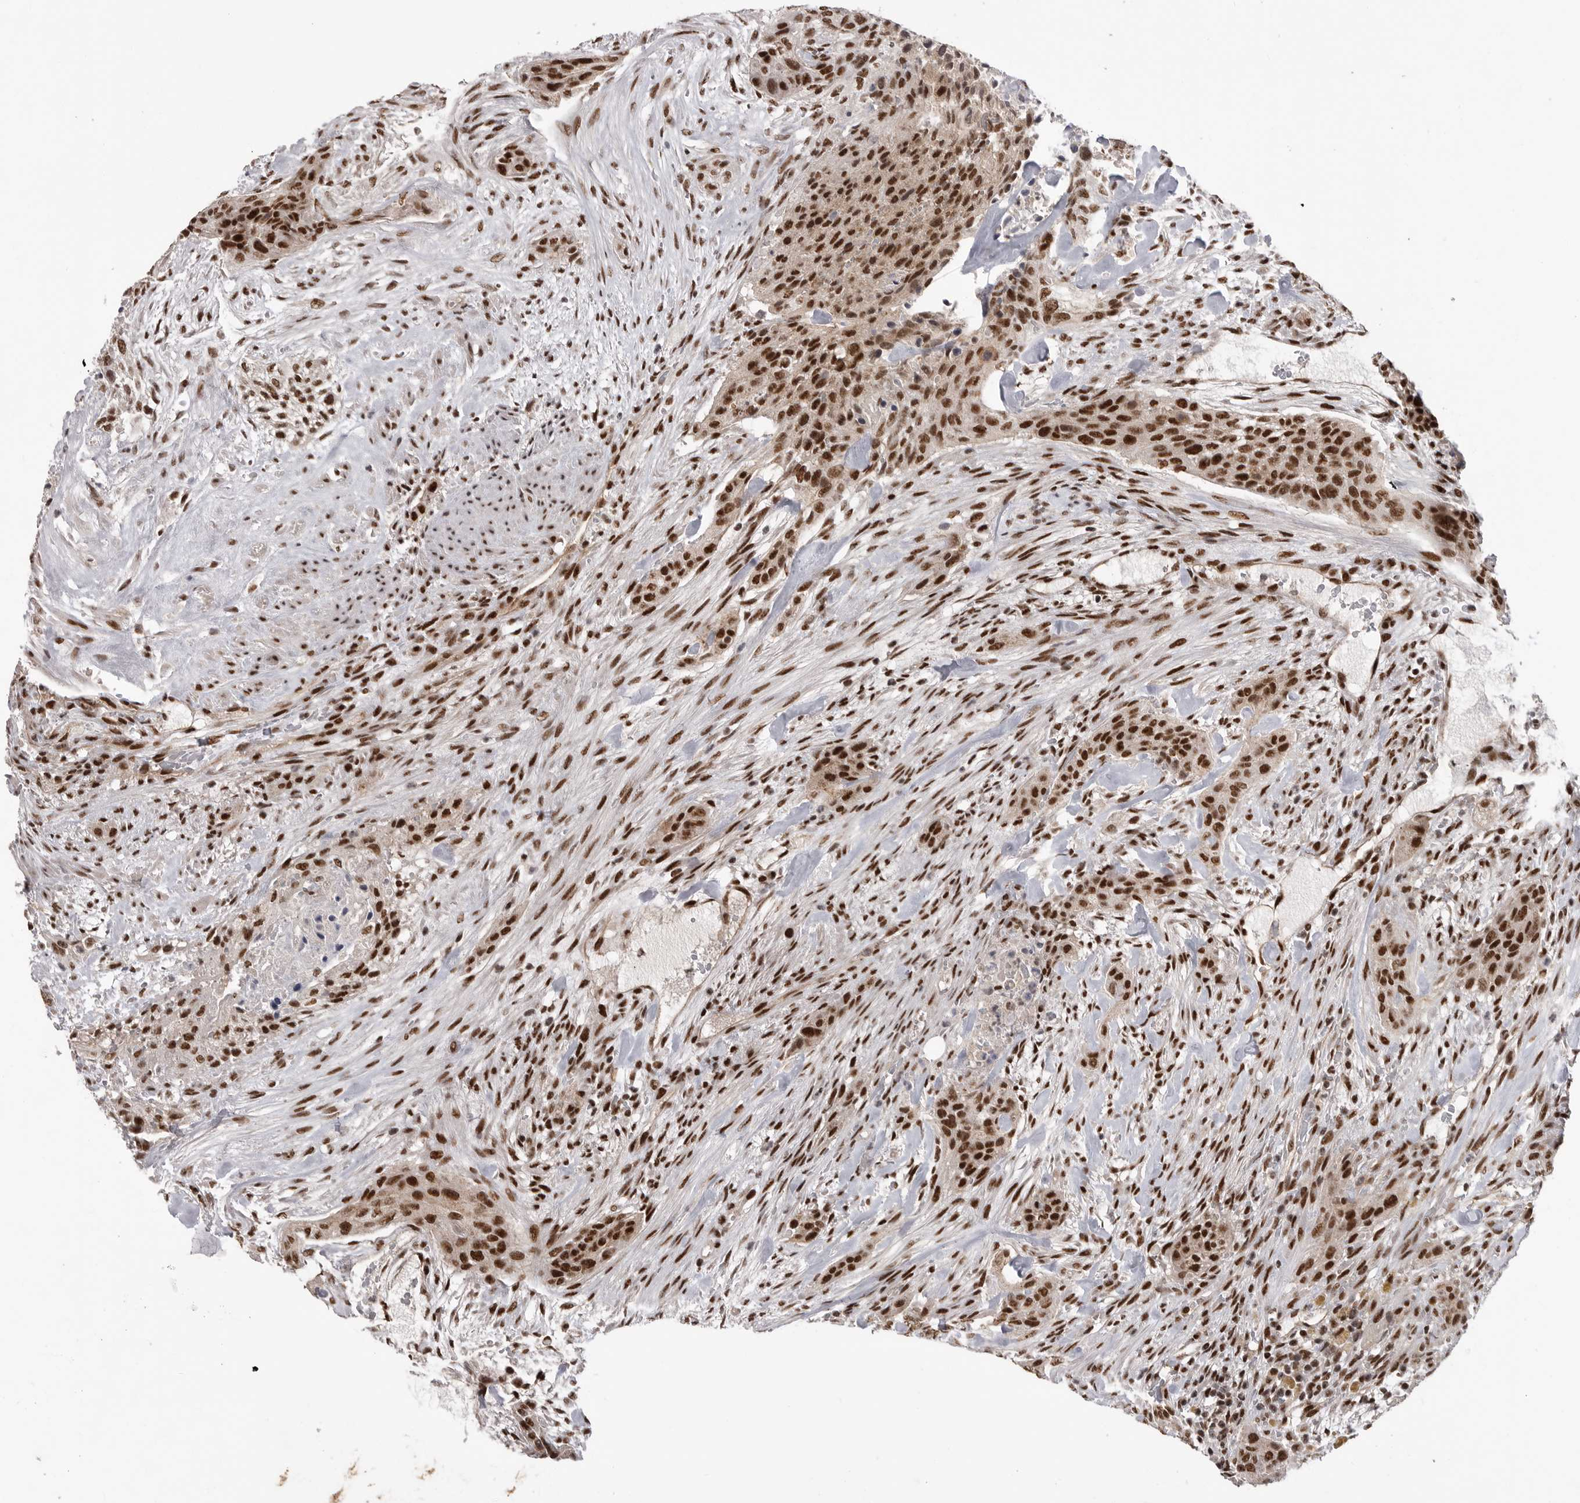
{"staining": {"intensity": "strong", "quantity": ">75%", "location": "nuclear"}, "tissue": "urothelial cancer", "cell_type": "Tumor cells", "image_type": "cancer", "snomed": [{"axis": "morphology", "description": "Urothelial carcinoma, High grade"}, {"axis": "topography", "description": "Urinary bladder"}], "caption": "Urothelial cancer stained for a protein (brown) demonstrates strong nuclear positive expression in approximately >75% of tumor cells.", "gene": "PPP1R8", "patient": {"sex": "male", "age": 35}}